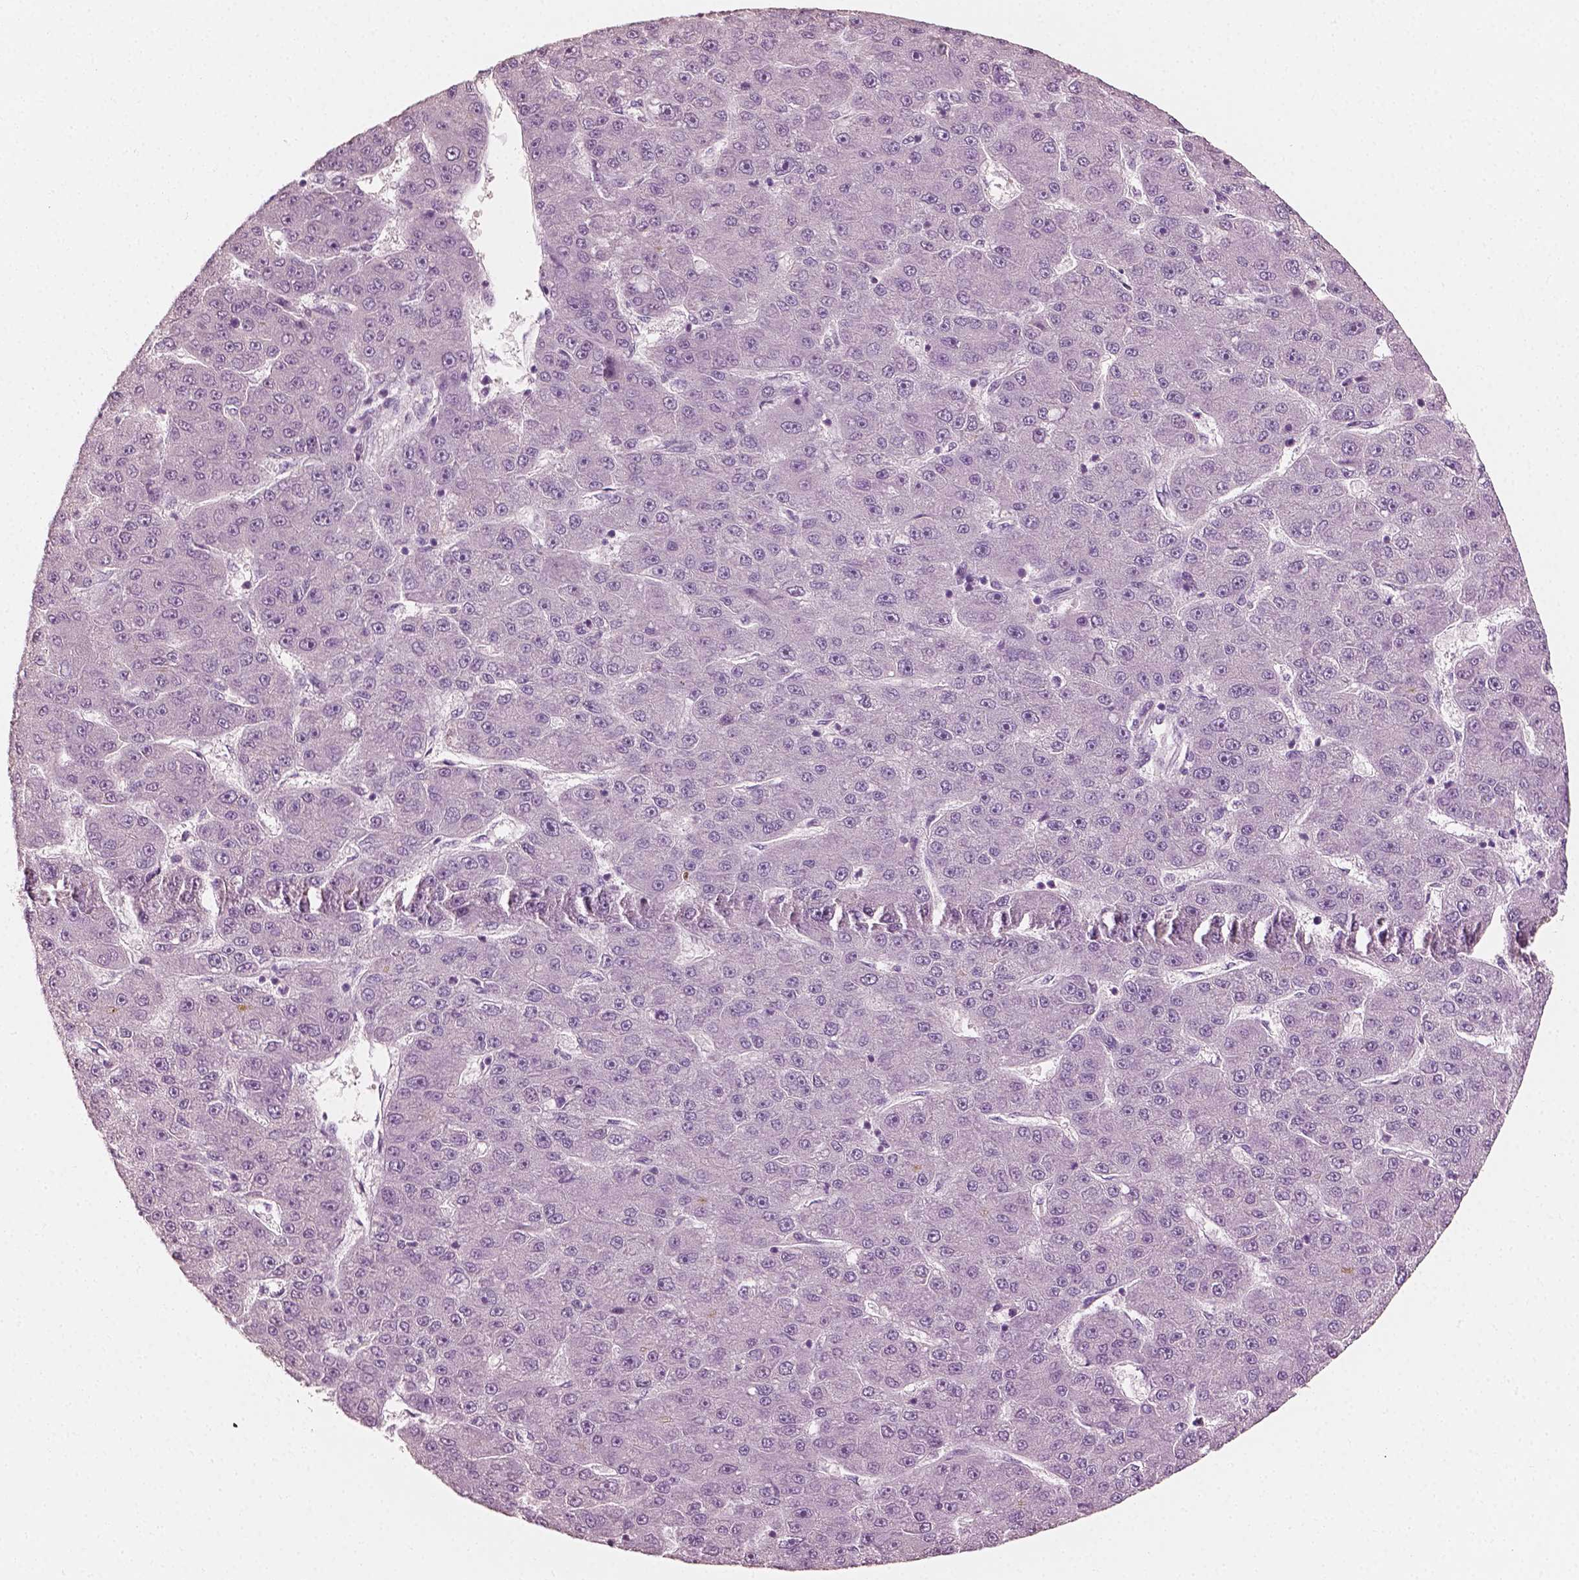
{"staining": {"intensity": "weak", "quantity": "<25%", "location": "nuclear"}, "tissue": "liver cancer", "cell_type": "Tumor cells", "image_type": "cancer", "snomed": [{"axis": "morphology", "description": "Carcinoma, Hepatocellular, NOS"}, {"axis": "topography", "description": "Liver"}], "caption": "There is no significant positivity in tumor cells of liver cancer (hepatocellular carcinoma). The staining is performed using DAB (3,3'-diaminobenzidine) brown chromogen with nuclei counter-stained in using hematoxylin.", "gene": "APOA4", "patient": {"sex": "male", "age": 67}}